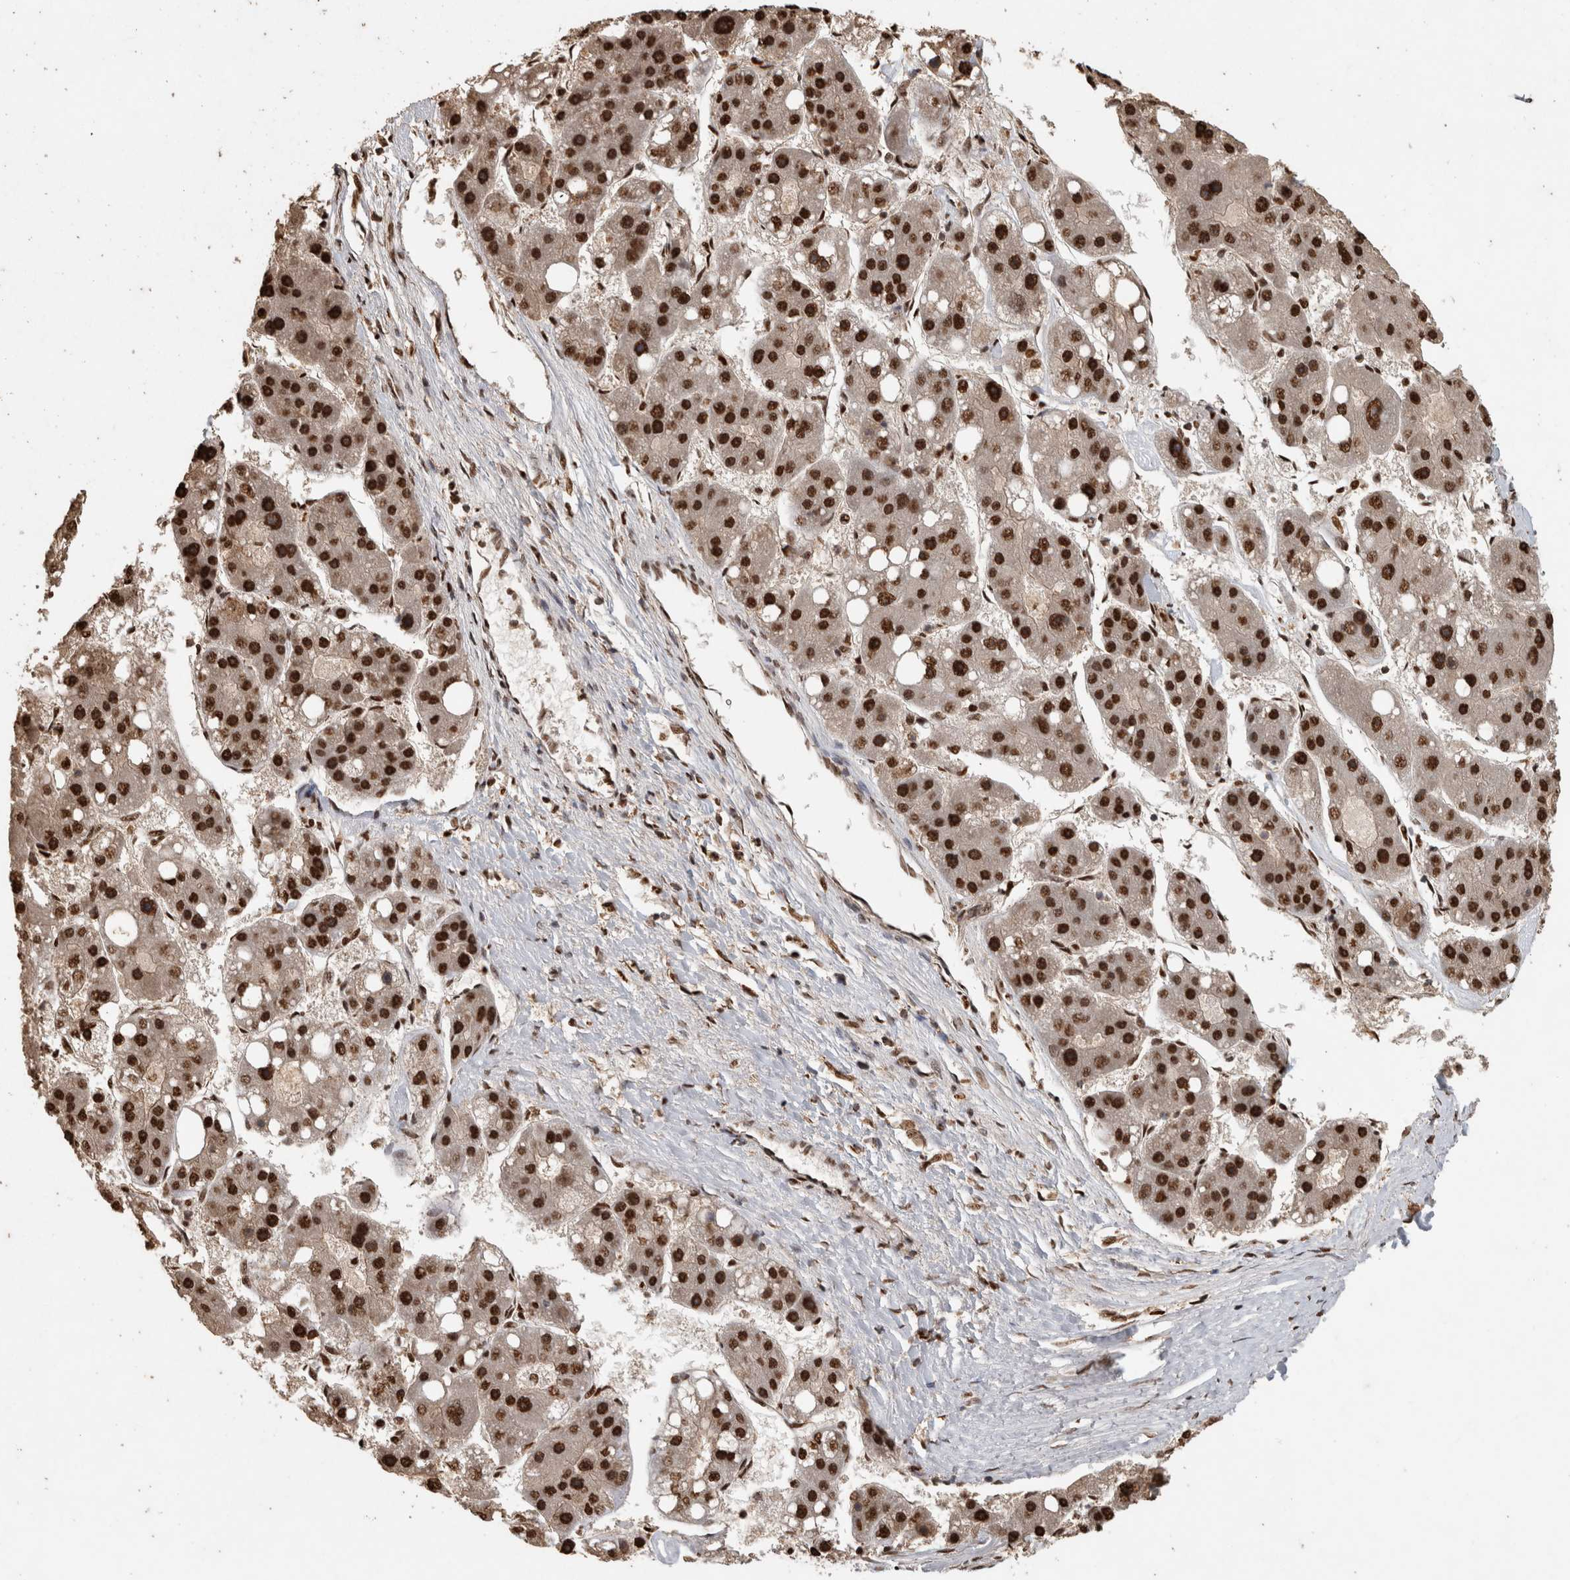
{"staining": {"intensity": "strong", "quantity": ">75%", "location": "nuclear"}, "tissue": "liver cancer", "cell_type": "Tumor cells", "image_type": "cancer", "snomed": [{"axis": "morphology", "description": "Carcinoma, Hepatocellular, NOS"}, {"axis": "topography", "description": "Liver"}], "caption": "Liver hepatocellular carcinoma stained with IHC exhibits strong nuclear expression in about >75% of tumor cells. Nuclei are stained in blue.", "gene": "RAD50", "patient": {"sex": "female", "age": 61}}